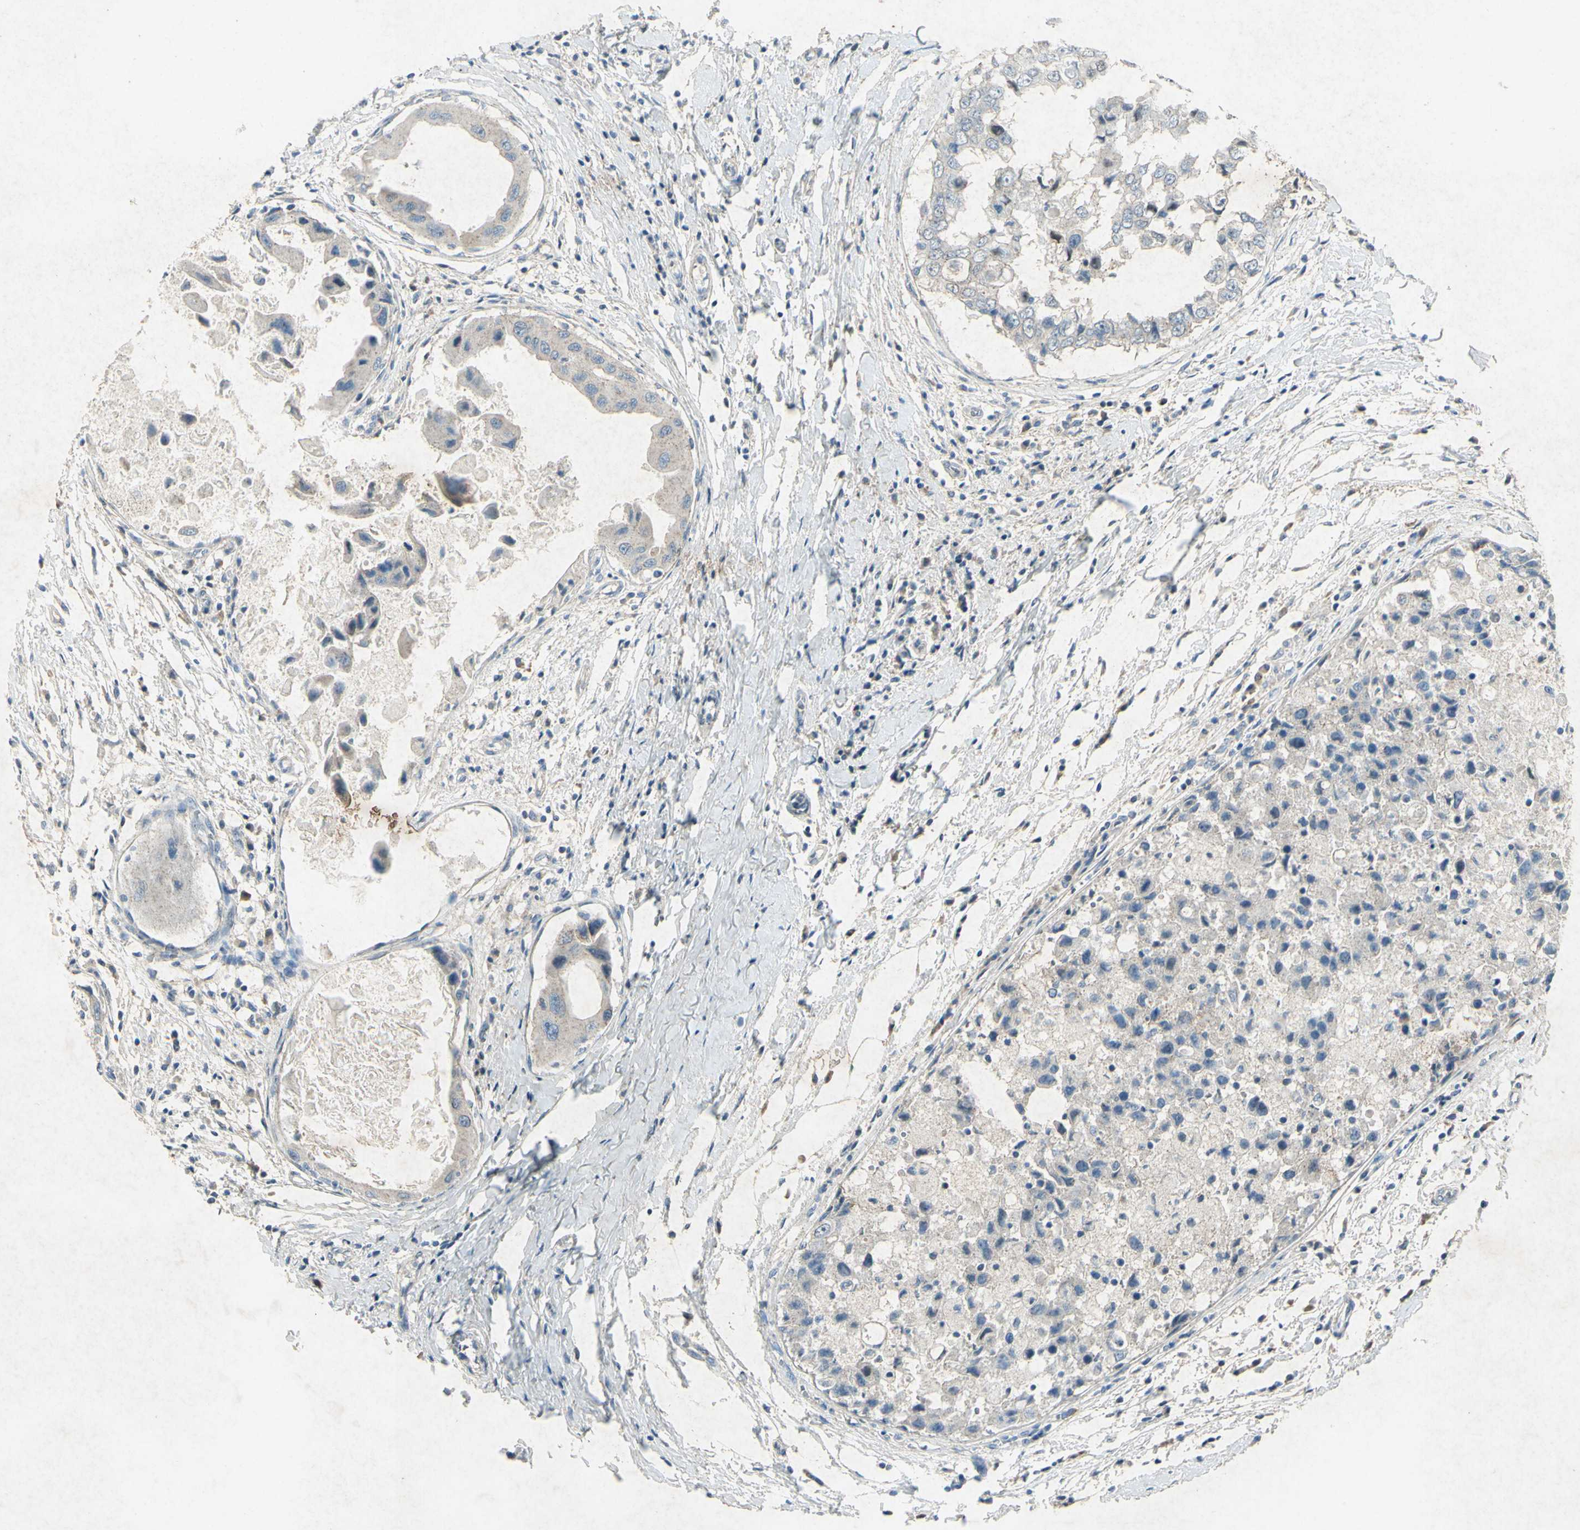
{"staining": {"intensity": "negative", "quantity": "none", "location": "none"}, "tissue": "breast cancer", "cell_type": "Tumor cells", "image_type": "cancer", "snomed": [{"axis": "morphology", "description": "Duct carcinoma"}, {"axis": "topography", "description": "Breast"}], "caption": "IHC photomicrograph of neoplastic tissue: breast invasive ductal carcinoma stained with DAB (3,3'-diaminobenzidine) displays no significant protein expression in tumor cells. Nuclei are stained in blue.", "gene": "SNAP91", "patient": {"sex": "female", "age": 27}}